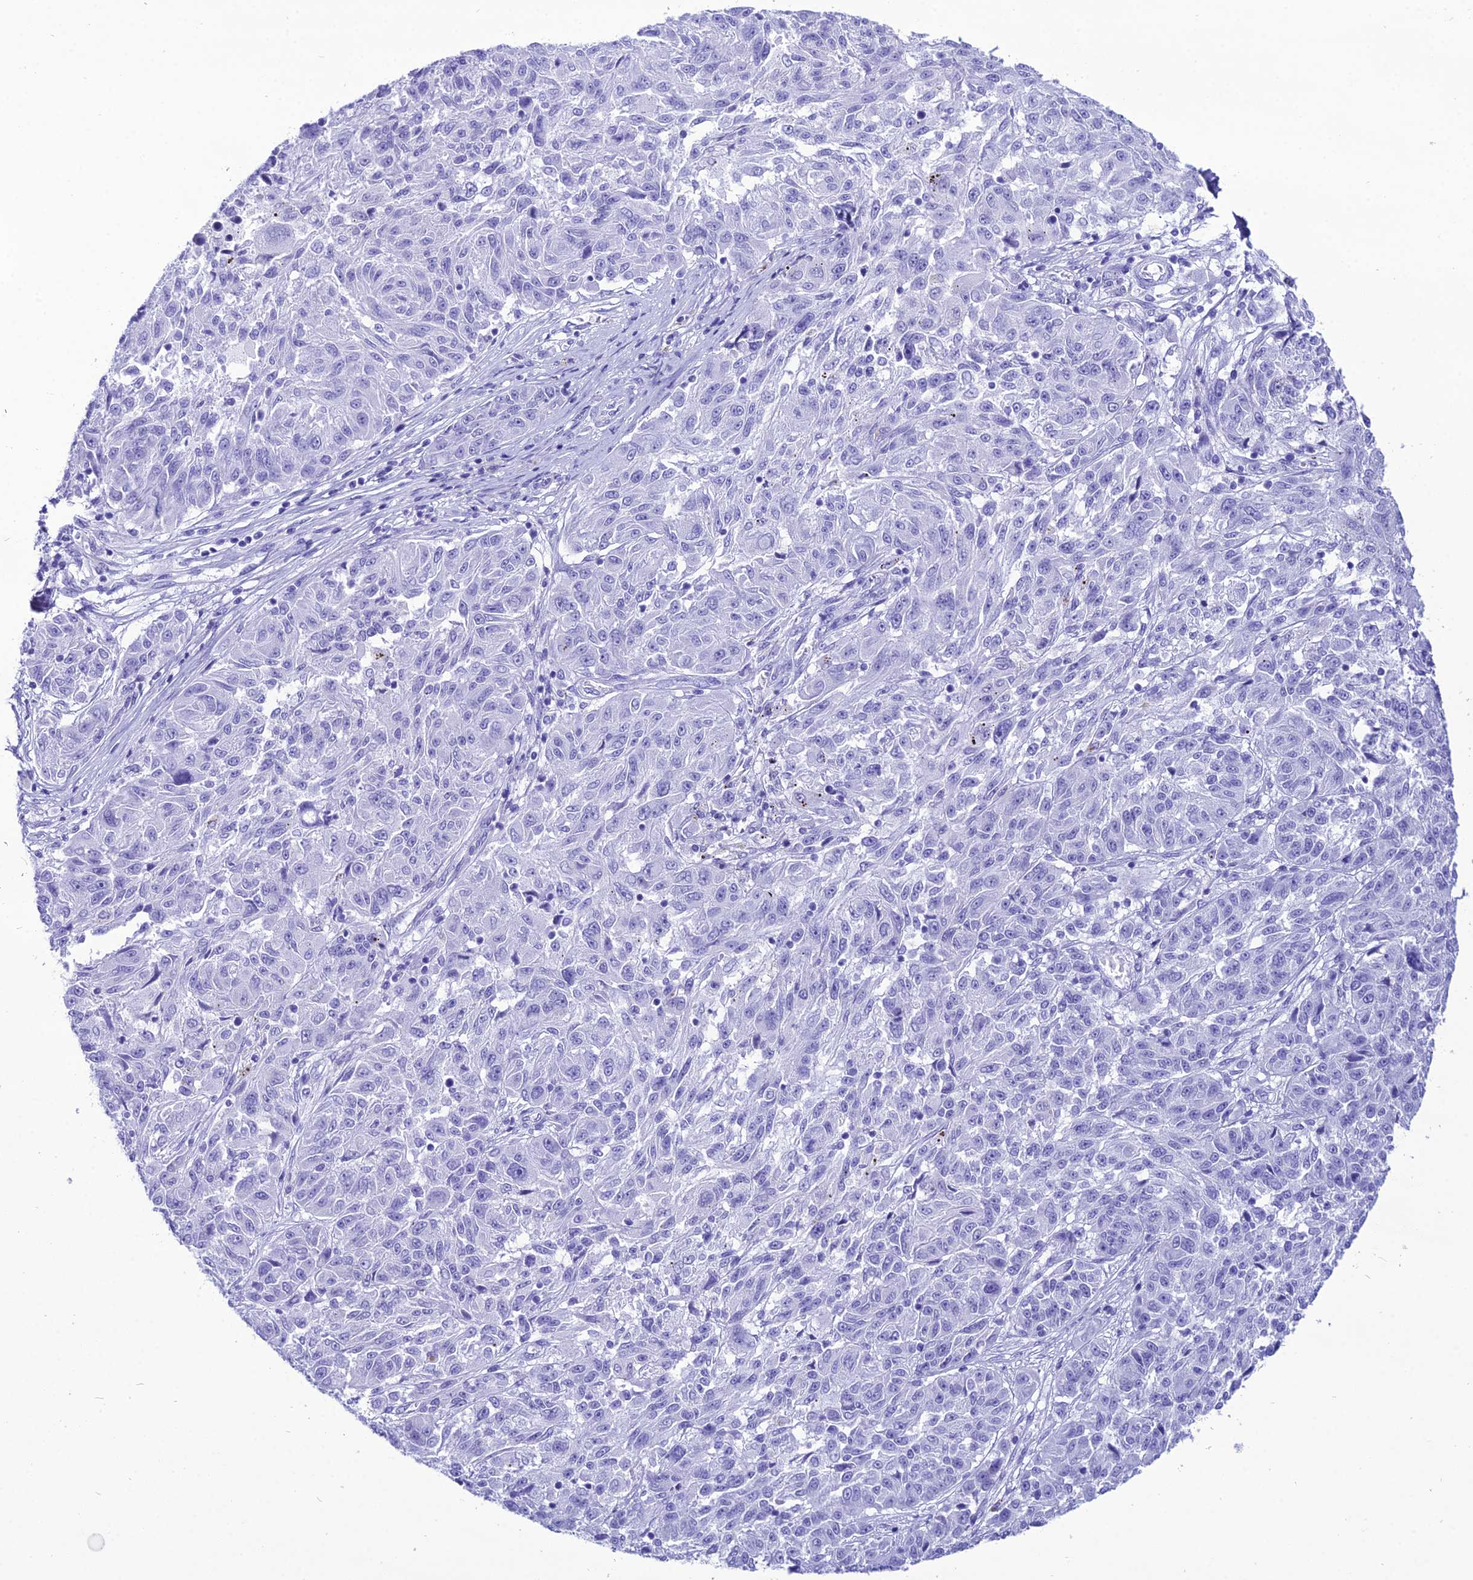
{"staining": {"intensity": "negative", "quantity": "none", "location": "none"}, "tissue": "melanoma", "cell_type": "Tumor cells", "image_type": "cancer", "snomed": [{"axis": "morphology", "description": "Malignant melanoma, NOS"}, {"axis": "topography", "description": "Skin"}], "caption": "Immunohistochemistry (IHC) photomicrograph of neoplastic tissue: human malignant melanoma stained with DAB demonstrates no significant protein staining in tumor cells.", "gene": "PNMA5", "patient": {"sex": "male", "age": 53}}